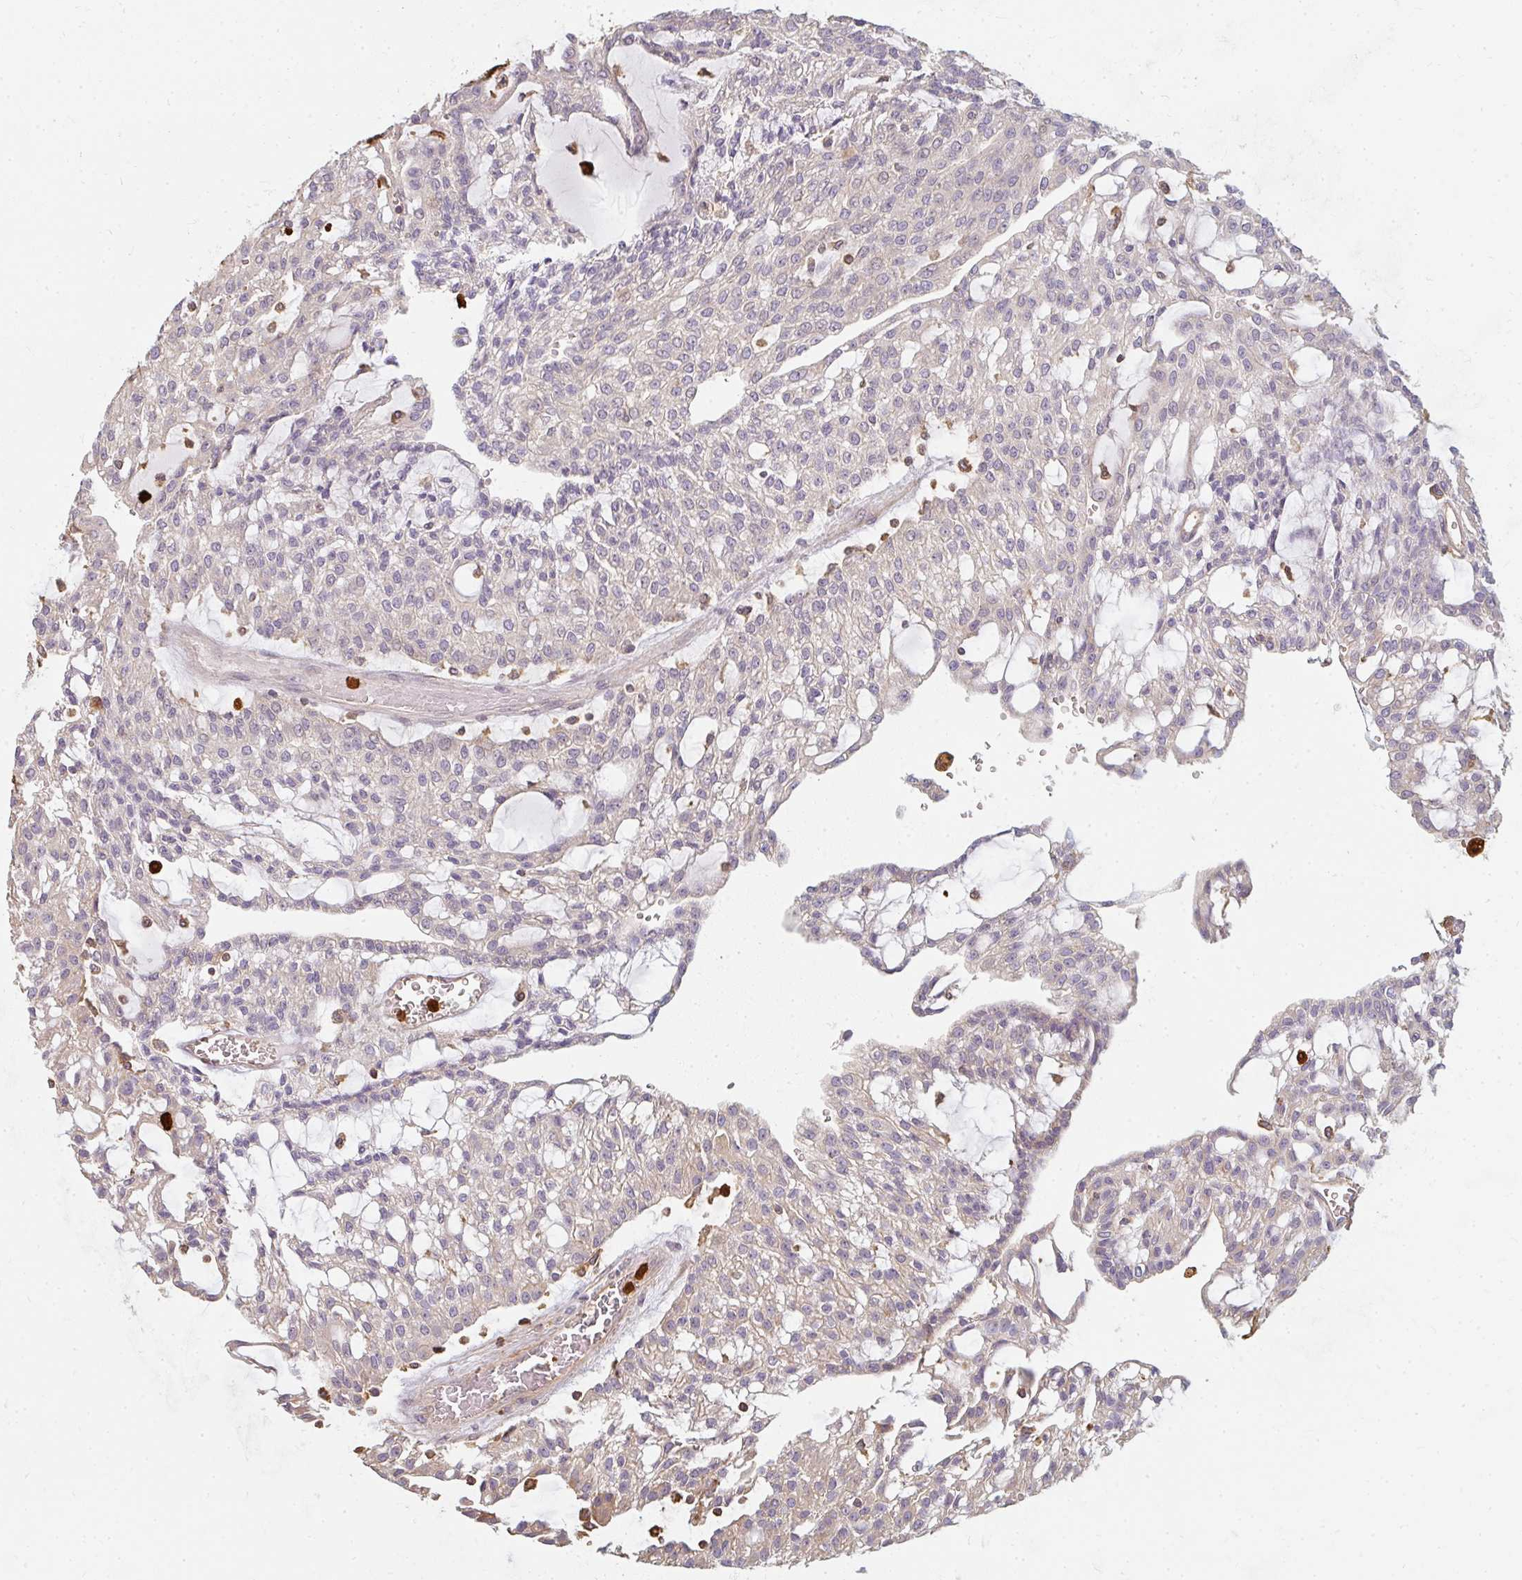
{"staining": {"intensity": "negative", "quantity": "none", "location": "none"}, "tissue": "renal cancer", "cell_type": "Tumor cells", "image_type": "cancer", "snomed": [{"axis": "morphology", "description": "Adenocarcinoma, NOS"}, {"axis": "topography", "description": "Kidney"}], "caption": "Protein analysis of renal adenocarcinoma shows no significant positivity in tumor cells.", "gene": "CNTRL", "patient": {"sex": "male", "age": 63}}